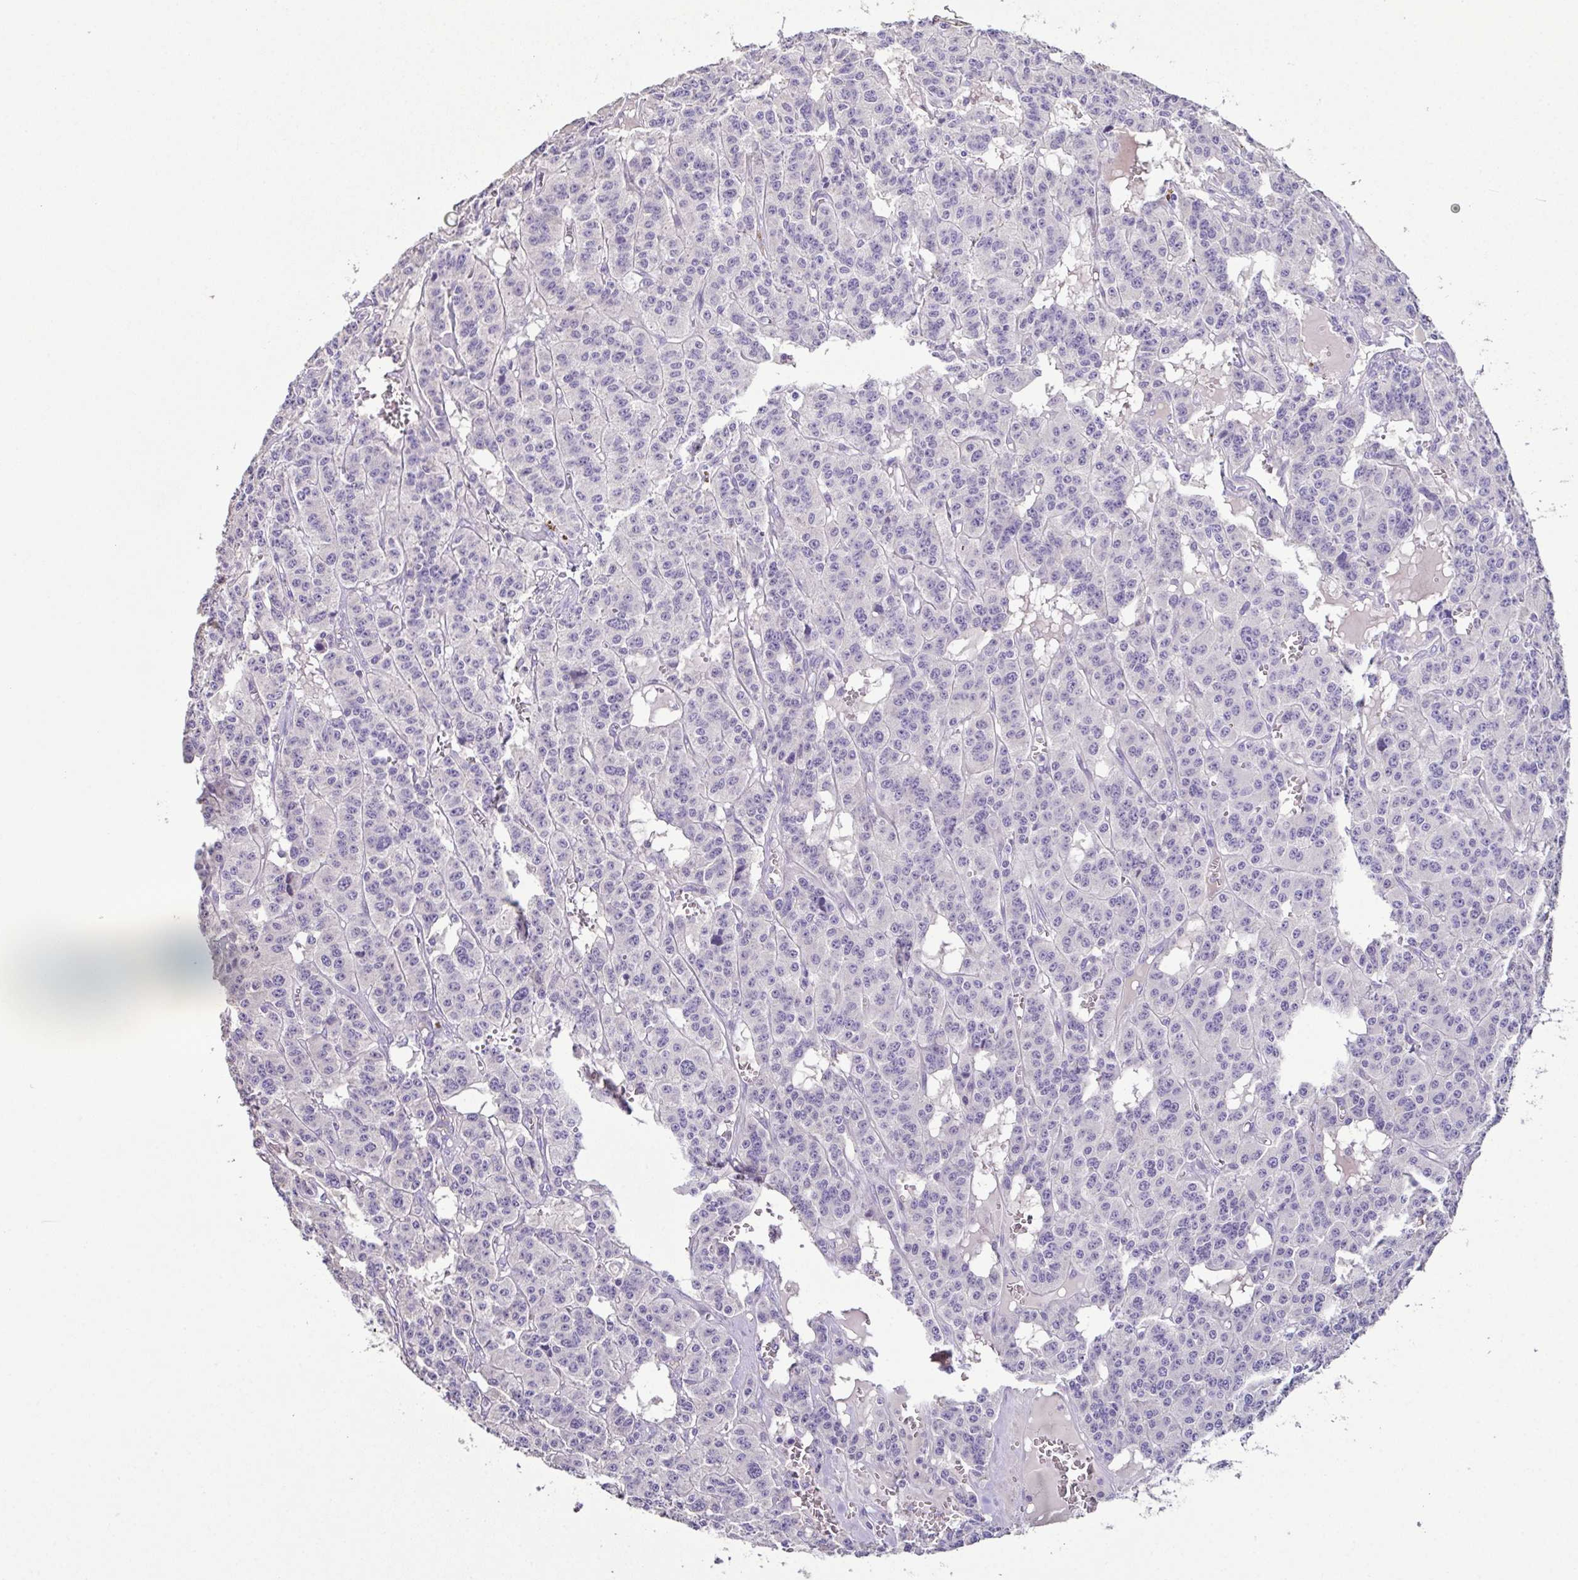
{"staining": {"intensity": "negative", "quantity": "none", "location": "none"}, "tissue": "carcinoid", "cell_type": "Tumor cells", "image_type": "cancer", "snomed": [{"axis": "morphology", "description": "Carcinoid, malignant, NOS"}, {"axis": "topography", "description": "Lung"}], "caption": "This micrograph is of malignant carcinoid stained with IHC to label a protein in brown with the nuclei are counter-stained blue. There is no positivity in tumor cells.", "gene": "MARCO", "patient": {"sex": "female", "age": 71}}